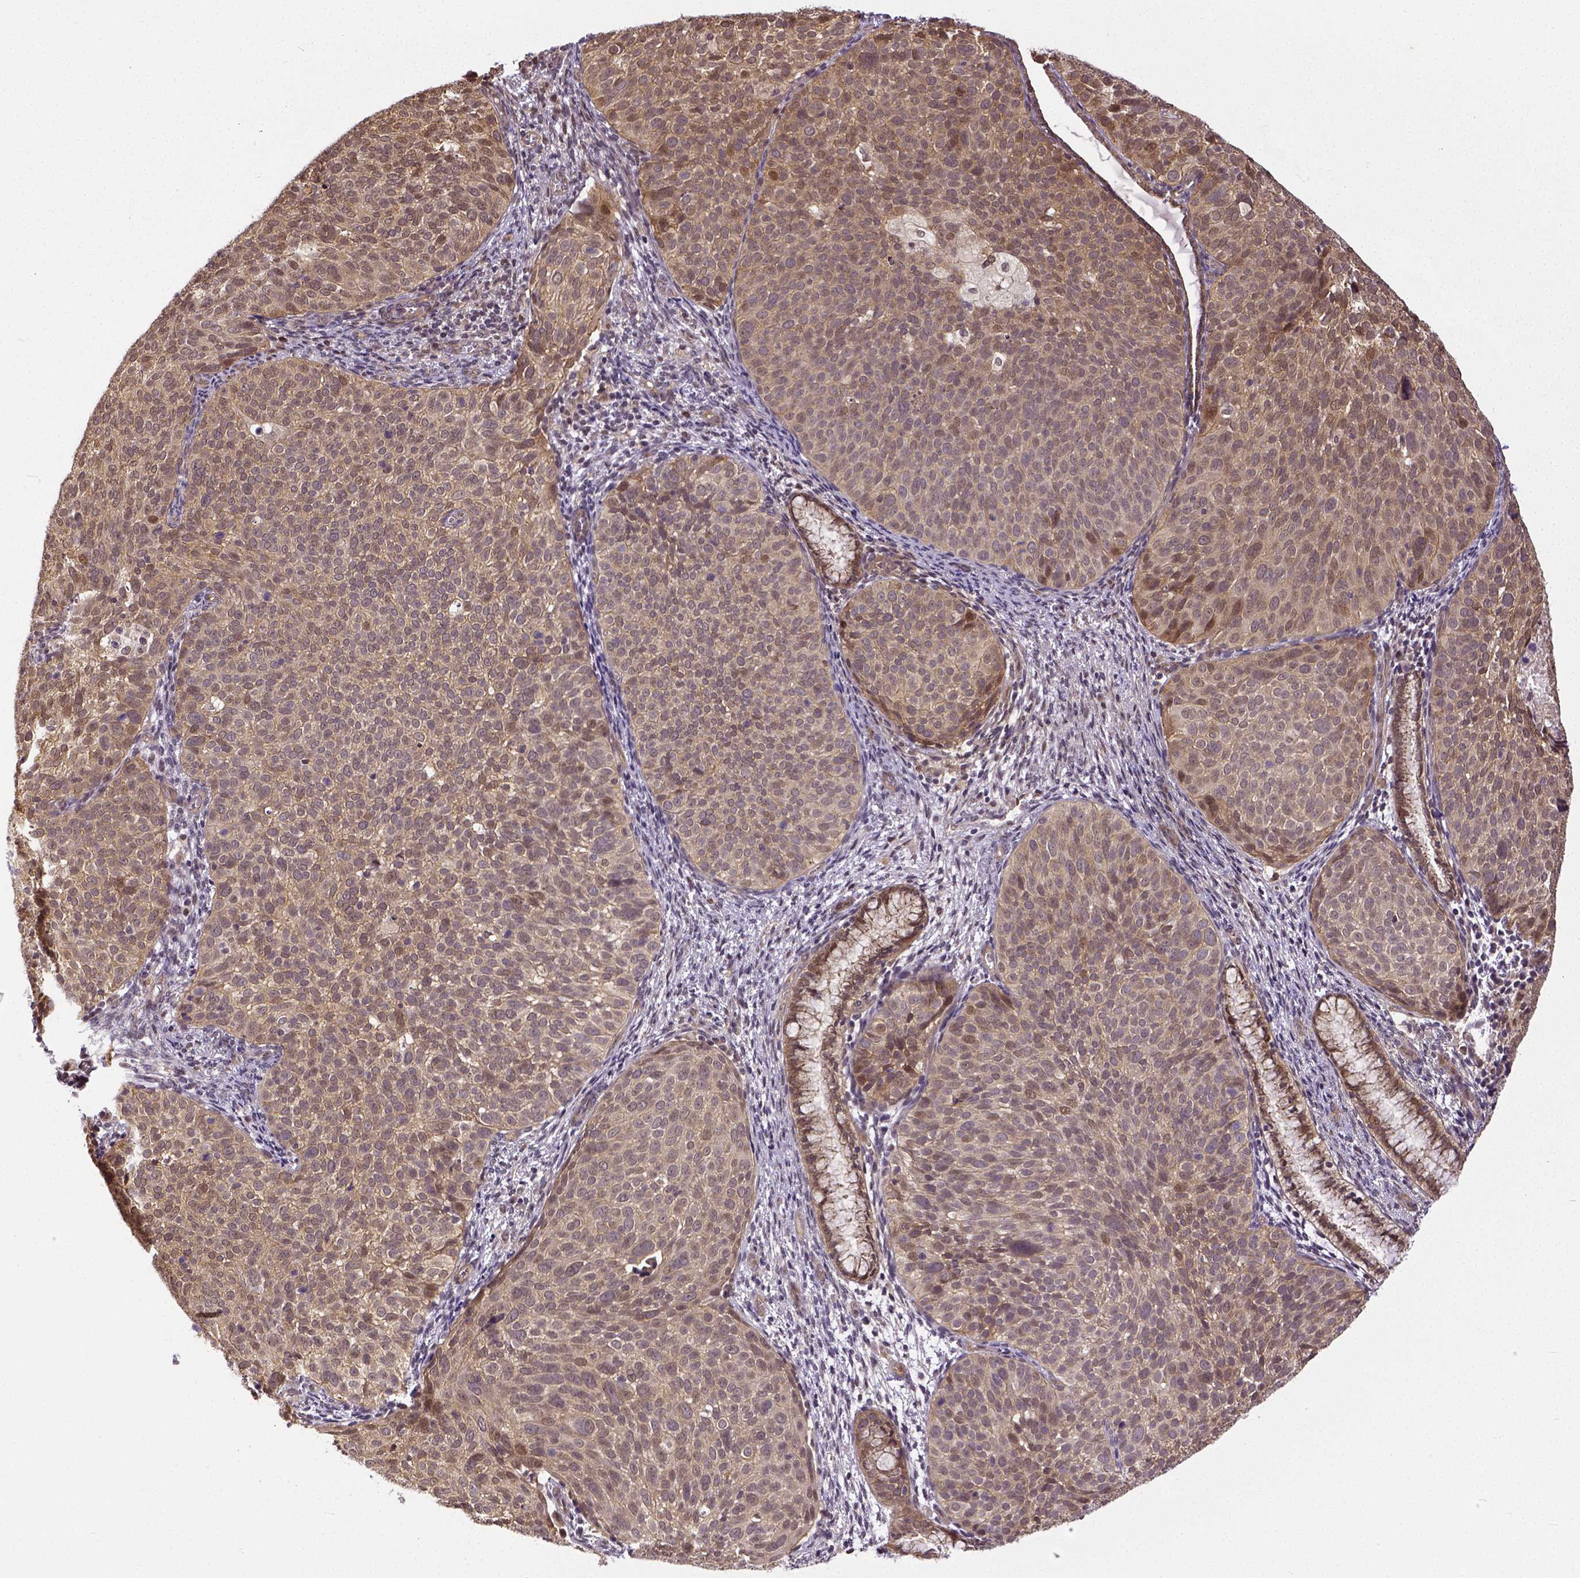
{"staining": {"intensity": "weak", "quantity": "25%-75%", "location": "cytoplasmic/membranous"}, "tissue": "cervical cancer", "cell_type": "Tumor cells", "image_type": "cancer", "snomed": [{"axis": "morphology", "description": "Squamous cell carcinoma, NOS"}, {"axis": "topography", "description": "Cervix"}], "caption": "Squamous cell carcinoma (cervical) stained with a protein marker shows weak staining in tumor cells.", "gene": "DICER1", "patient": {"sex": "female", "age": 39}}